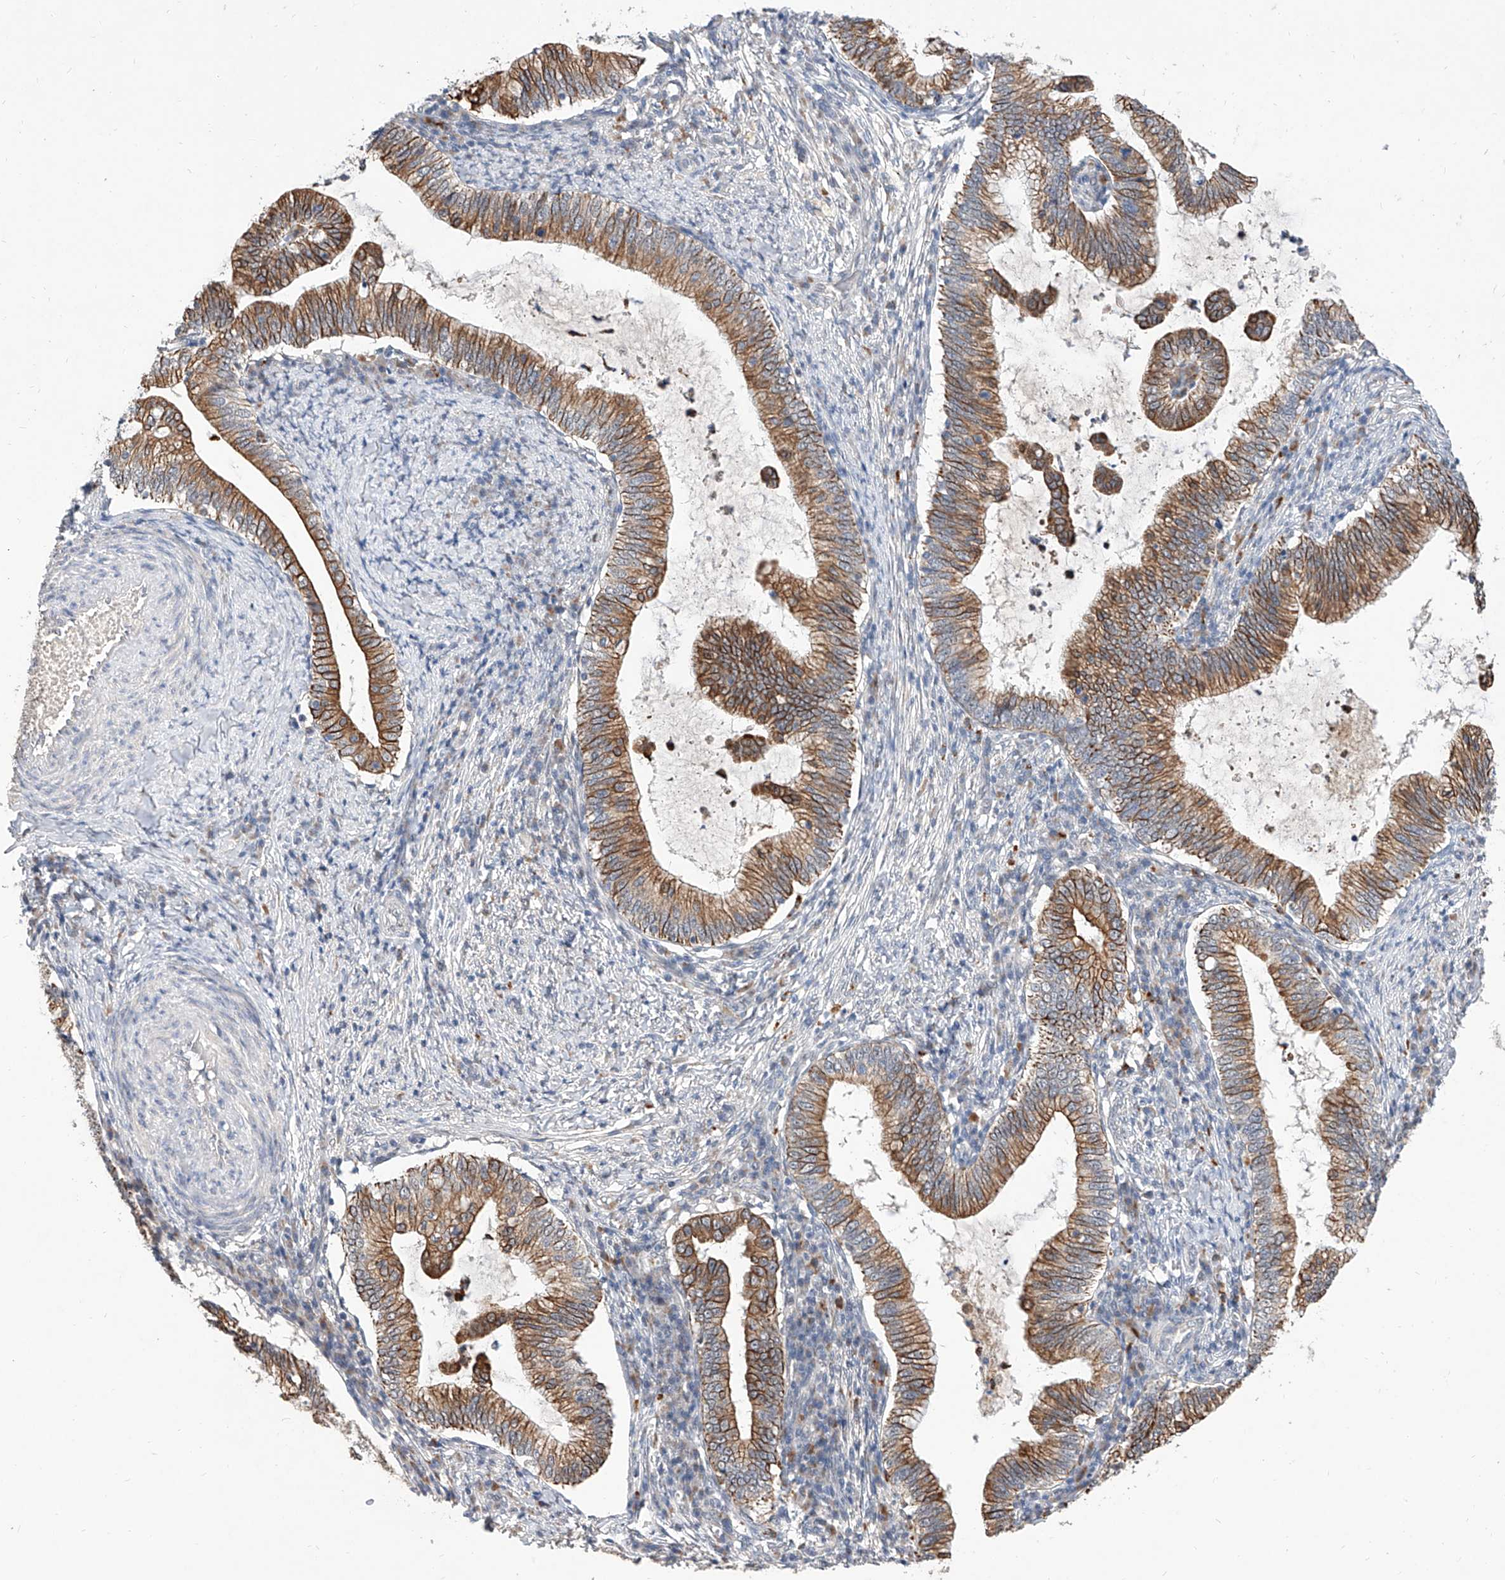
{"staining": {"intensity": "moderate", "quantity": ">75%", "location": "cytoplasmic/membranous"}, "tissue": "cervical cancer", "cell_type": "Tumor cells", "image_type": "cancer", "snomed": [{"axis": "morphology", "description": "Adenocarcinoma, NOS"}, {"axis": "topography", "description": "Cervix"}], "caption": "Immunohistochemical staining of cervical adenocarcinoma reveals medium levels of moderate cytoplasmic/membranous positivity in about >75% of tumor cells. Using DAB (3,3'-diaminobenzidine) (brown) and hematoxylin (blue) stains, captured at high magnification using brightfield microscopy.", "gene": "MFSD4B", "patient": {"sex": "female", "age": 36}}